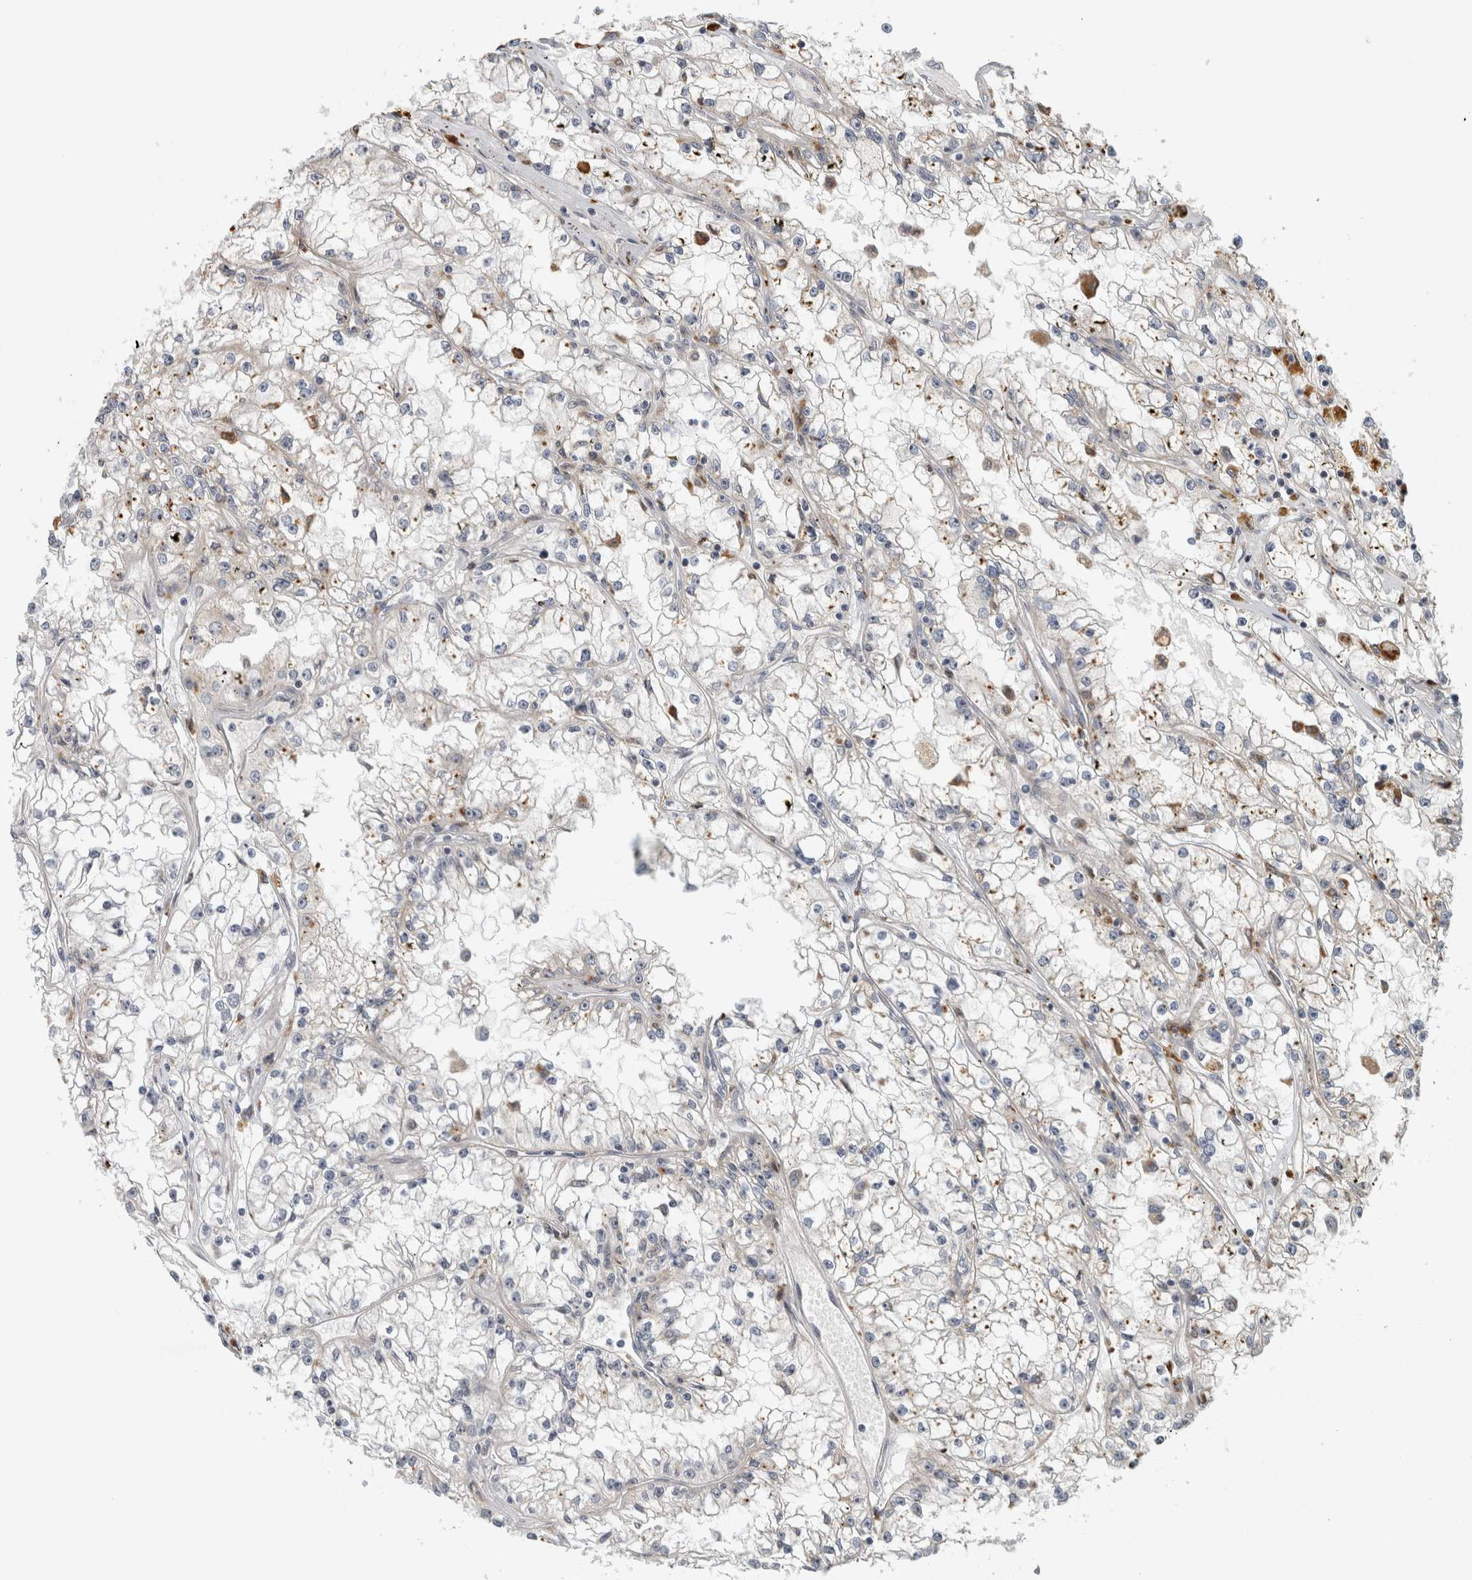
{"staining": {"intensity": "negative", "quantity": "none", "location": "none"}, "tissue": "renal cancer", "cell_type": "Tumor cells", "image_type": "cancer", "snomed": [{"axis": "morphology", "description": "Adenocarcinoma, NOS"}, {"axis": "topography", "description": "Kidney"}], "caption": "IHC histopathology image of adenocarcinoma (renal) stained for a protein (brown), which reveals no expression in tumor cells.", "gene": "NAB2", "patient": {"sex": "male", "age": 56}}